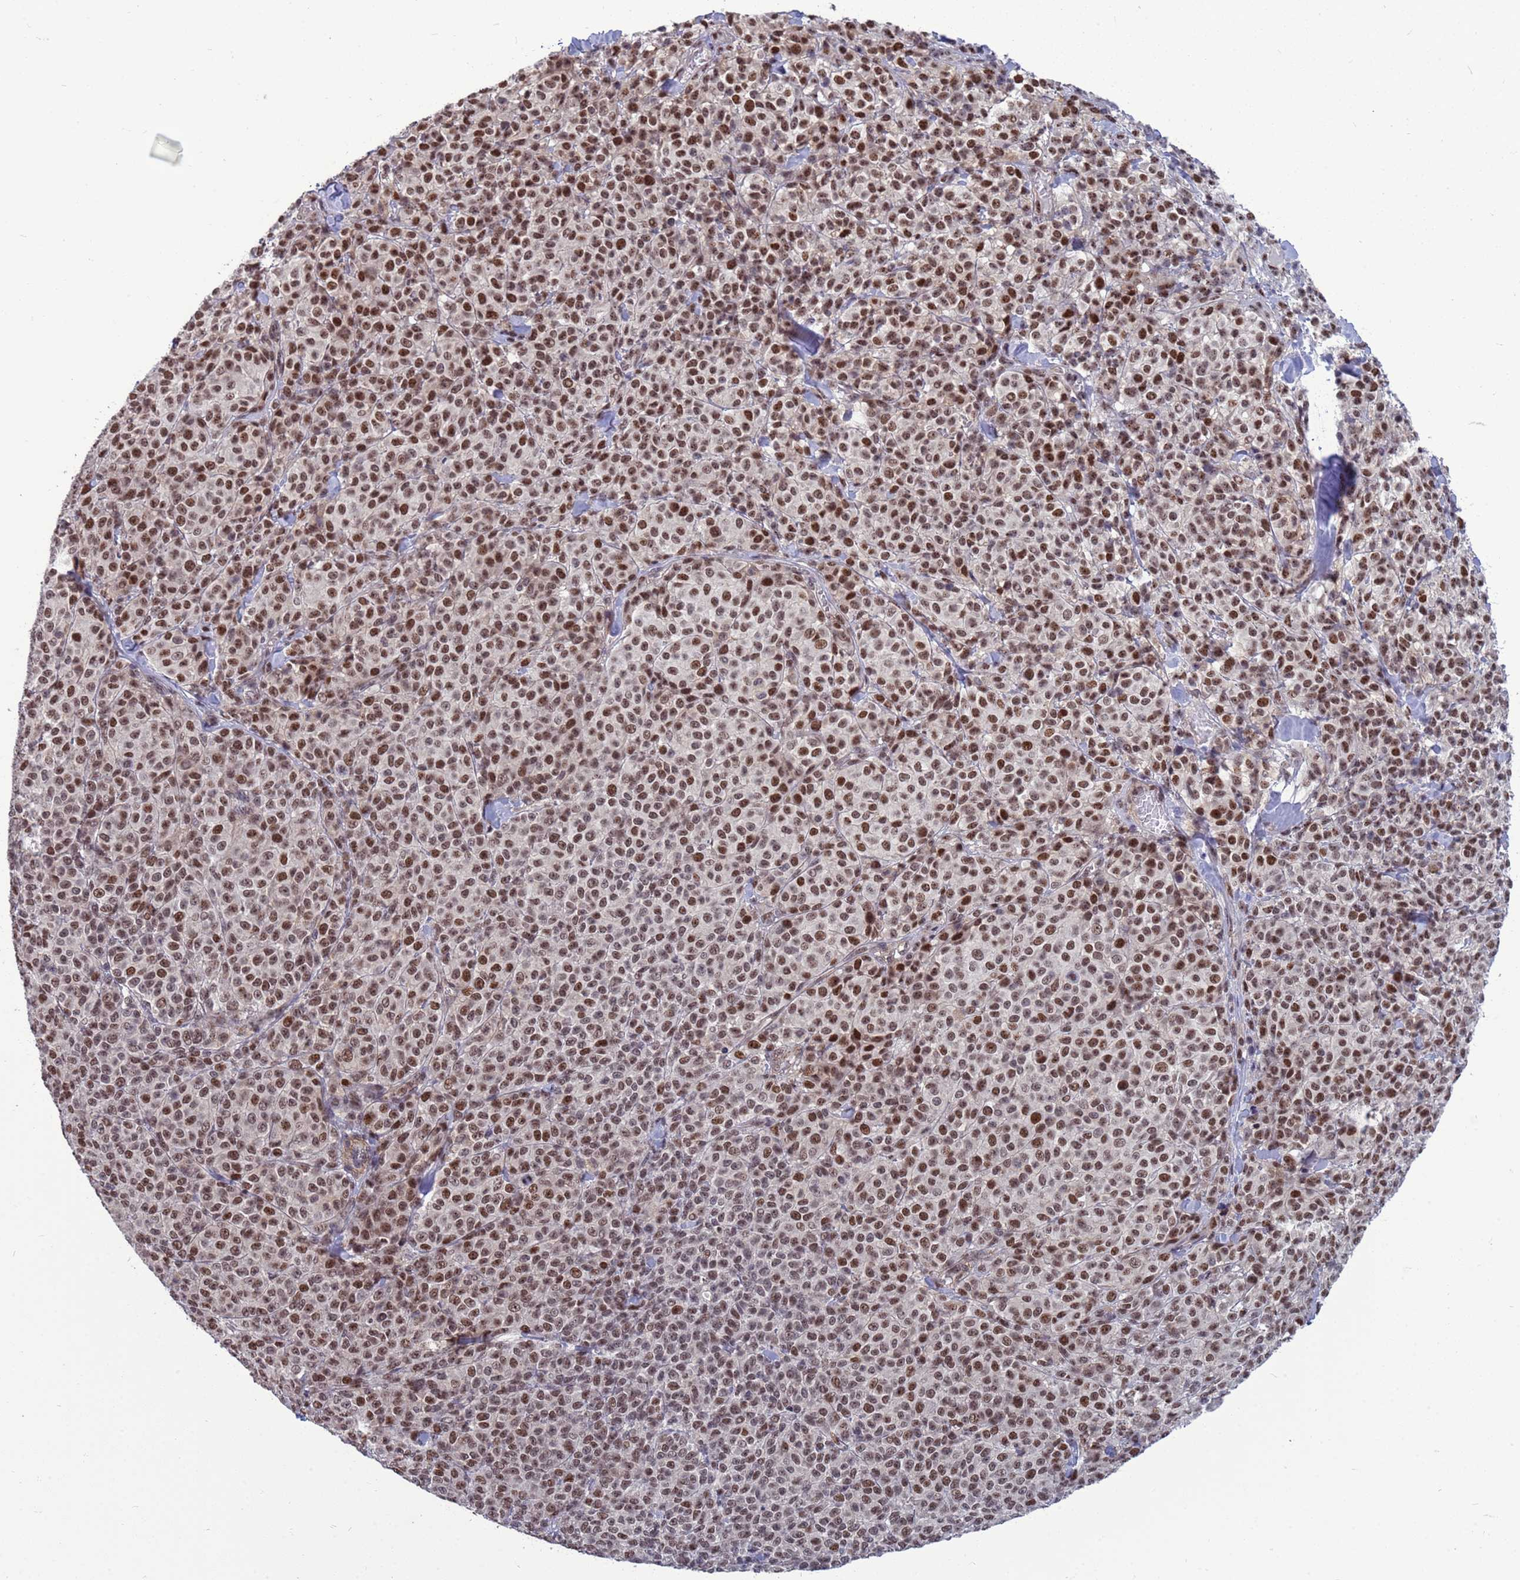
{"staining": {"intensity": "strong", "quantity": ">75%", "location": "nuclear"}, "tissue": "melanoma", "cell_type": "Tumor cells", "image_type": "cancer", "snomed": [{"axis": "morphology", "description": "Normal tissue, NOS"}, {"axis": "morphology", "description": "Malignant melanoma, NOS"}, {"axis": "topography", "description": "Skin"}], "caption": "High-power microscopy captured an immunohistochemistry histopathology image of melanoma, revealing strong nuclear positivity in about >75% of tumor cells.", "gene": "NSL1", "patient": {"sex": "female", "age": 34}}